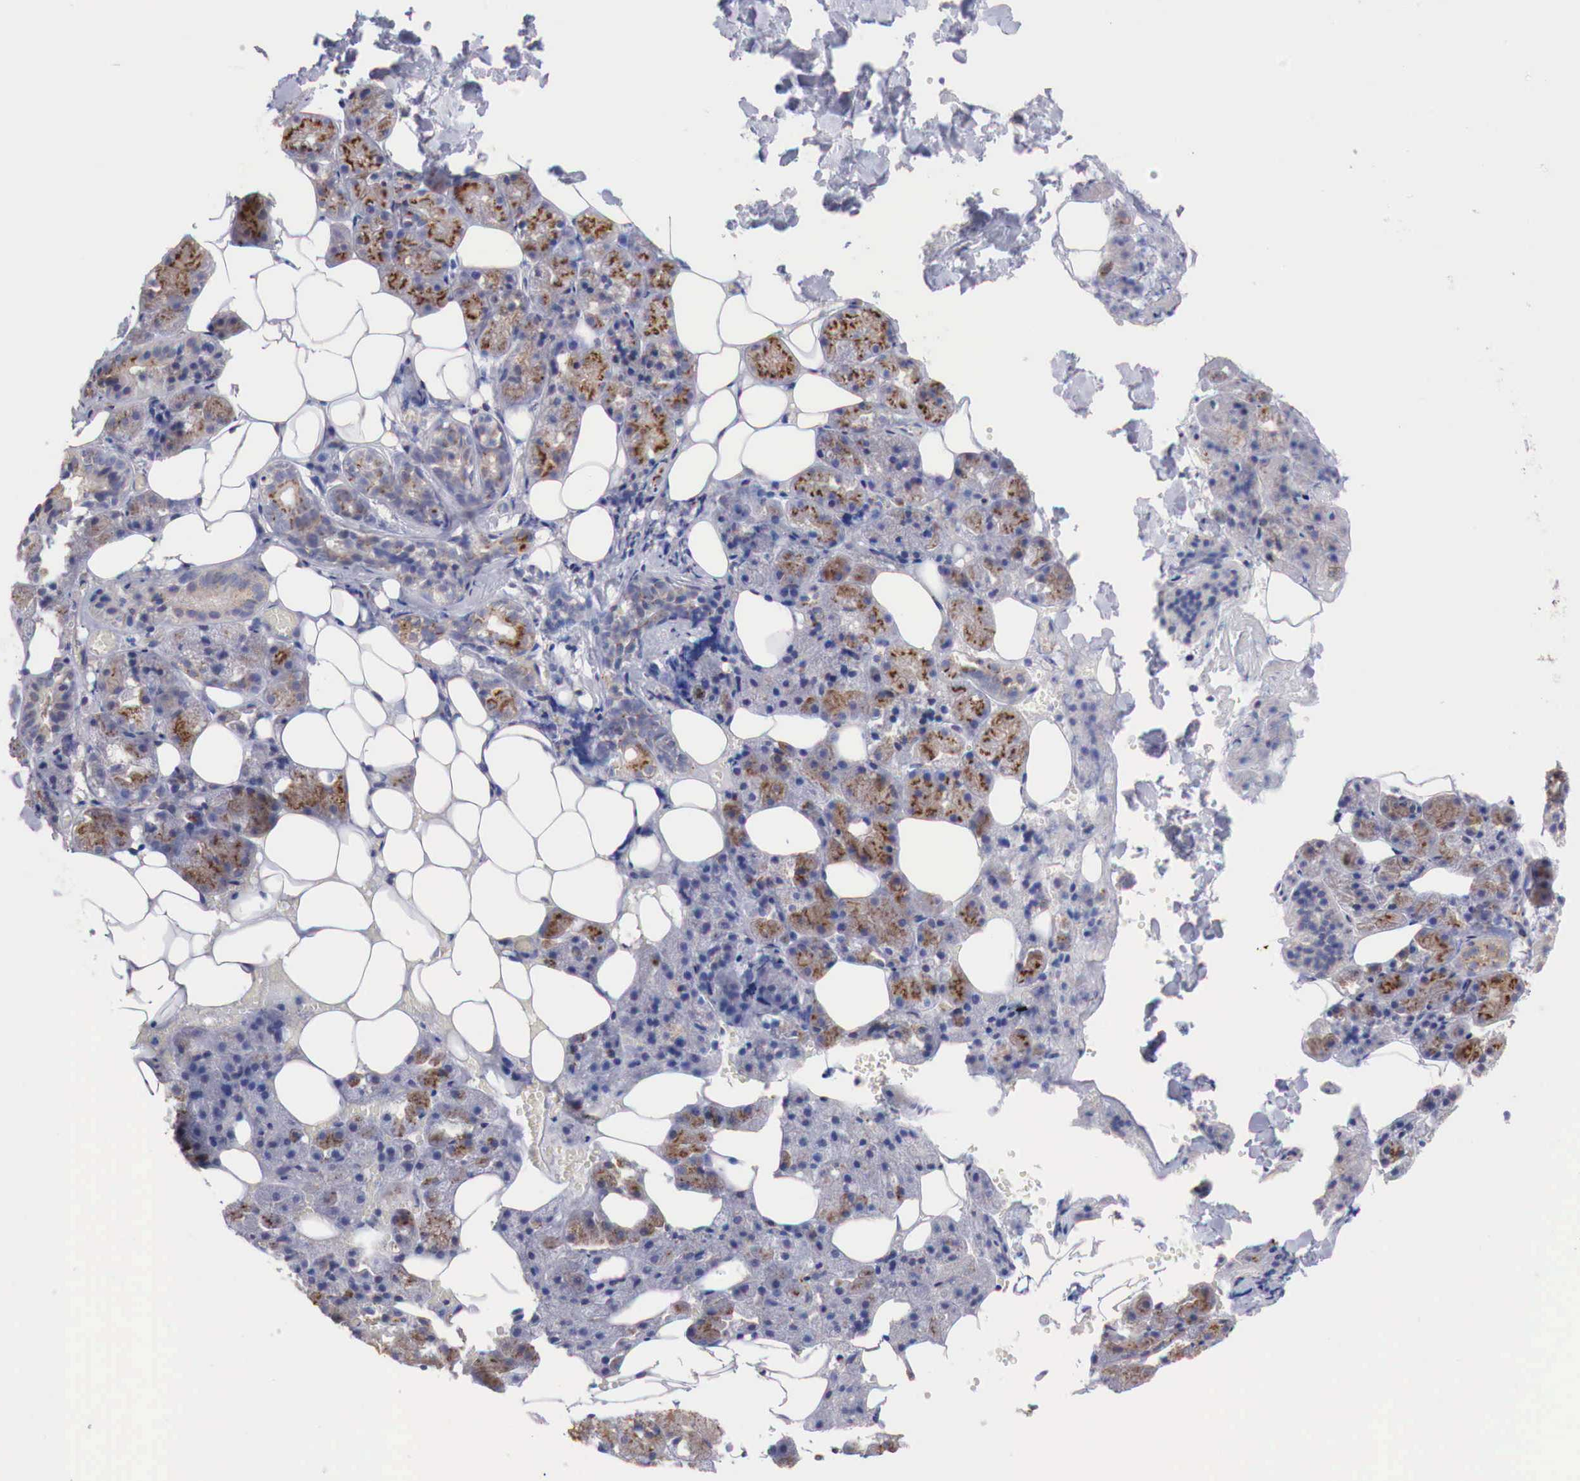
{"staining": {"intensity": "strong", "quantity": ">75%", "location": "cytoplasmic/membranous"}, "tissue": "salivary gland", "cell_type": "Glandular cells", "image_type": "normal", "snomed": [{"axis": "morphology", "description": "Normal tissue, NOS"}, {"axis": "topography", "description": "Salivary gland"}], "caption": "Immunohistochemistry (DAB) staining of benign salivary gland displays strong cytoplasmic/membranous protein positivity in approximately >75% of glandular cells.", "gene": "SYAP1", "patient": {"sex": "female", "age": 55}}